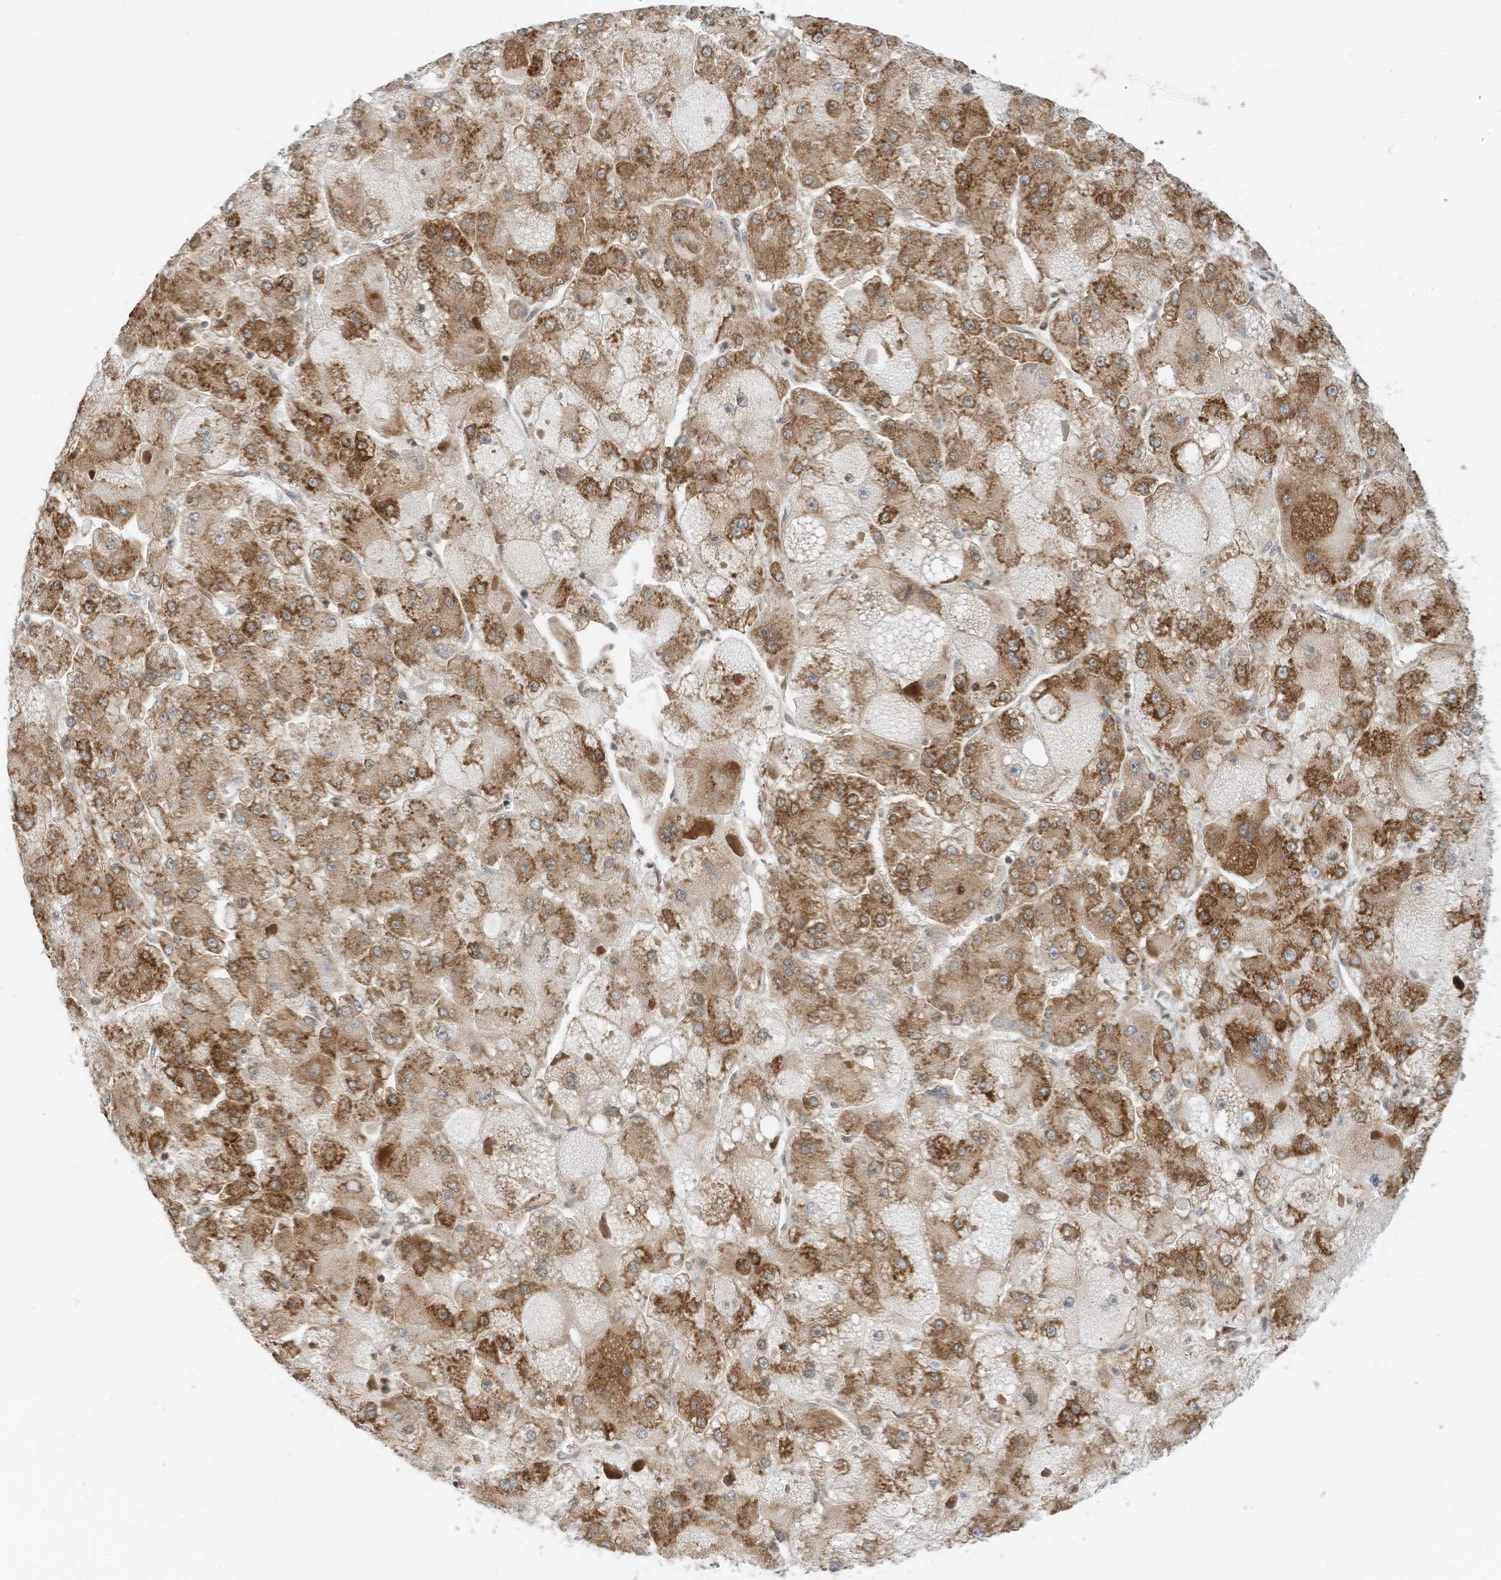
{"staining": {"intensity": "moderate", "quantity": ">75%", "location": "cytoplasmic/membranous"}, "tissue": "liver cancer", "cell_type": "Tumor cells", "image_type": "cancer", "snomed": [{"axis": "morphology", "description": "Carcinoma, Hepatocellular, NOS"}, {"axis": "topography", "description": "Liver"}], "caption": "Brown immunohistochemical staining in human liver cancer displays moderate cytoplasmic/membranous staining in approximately >75% of tumor cells.", "gene": "EDF1", "patient": {"sex": "female", "age": 73}}